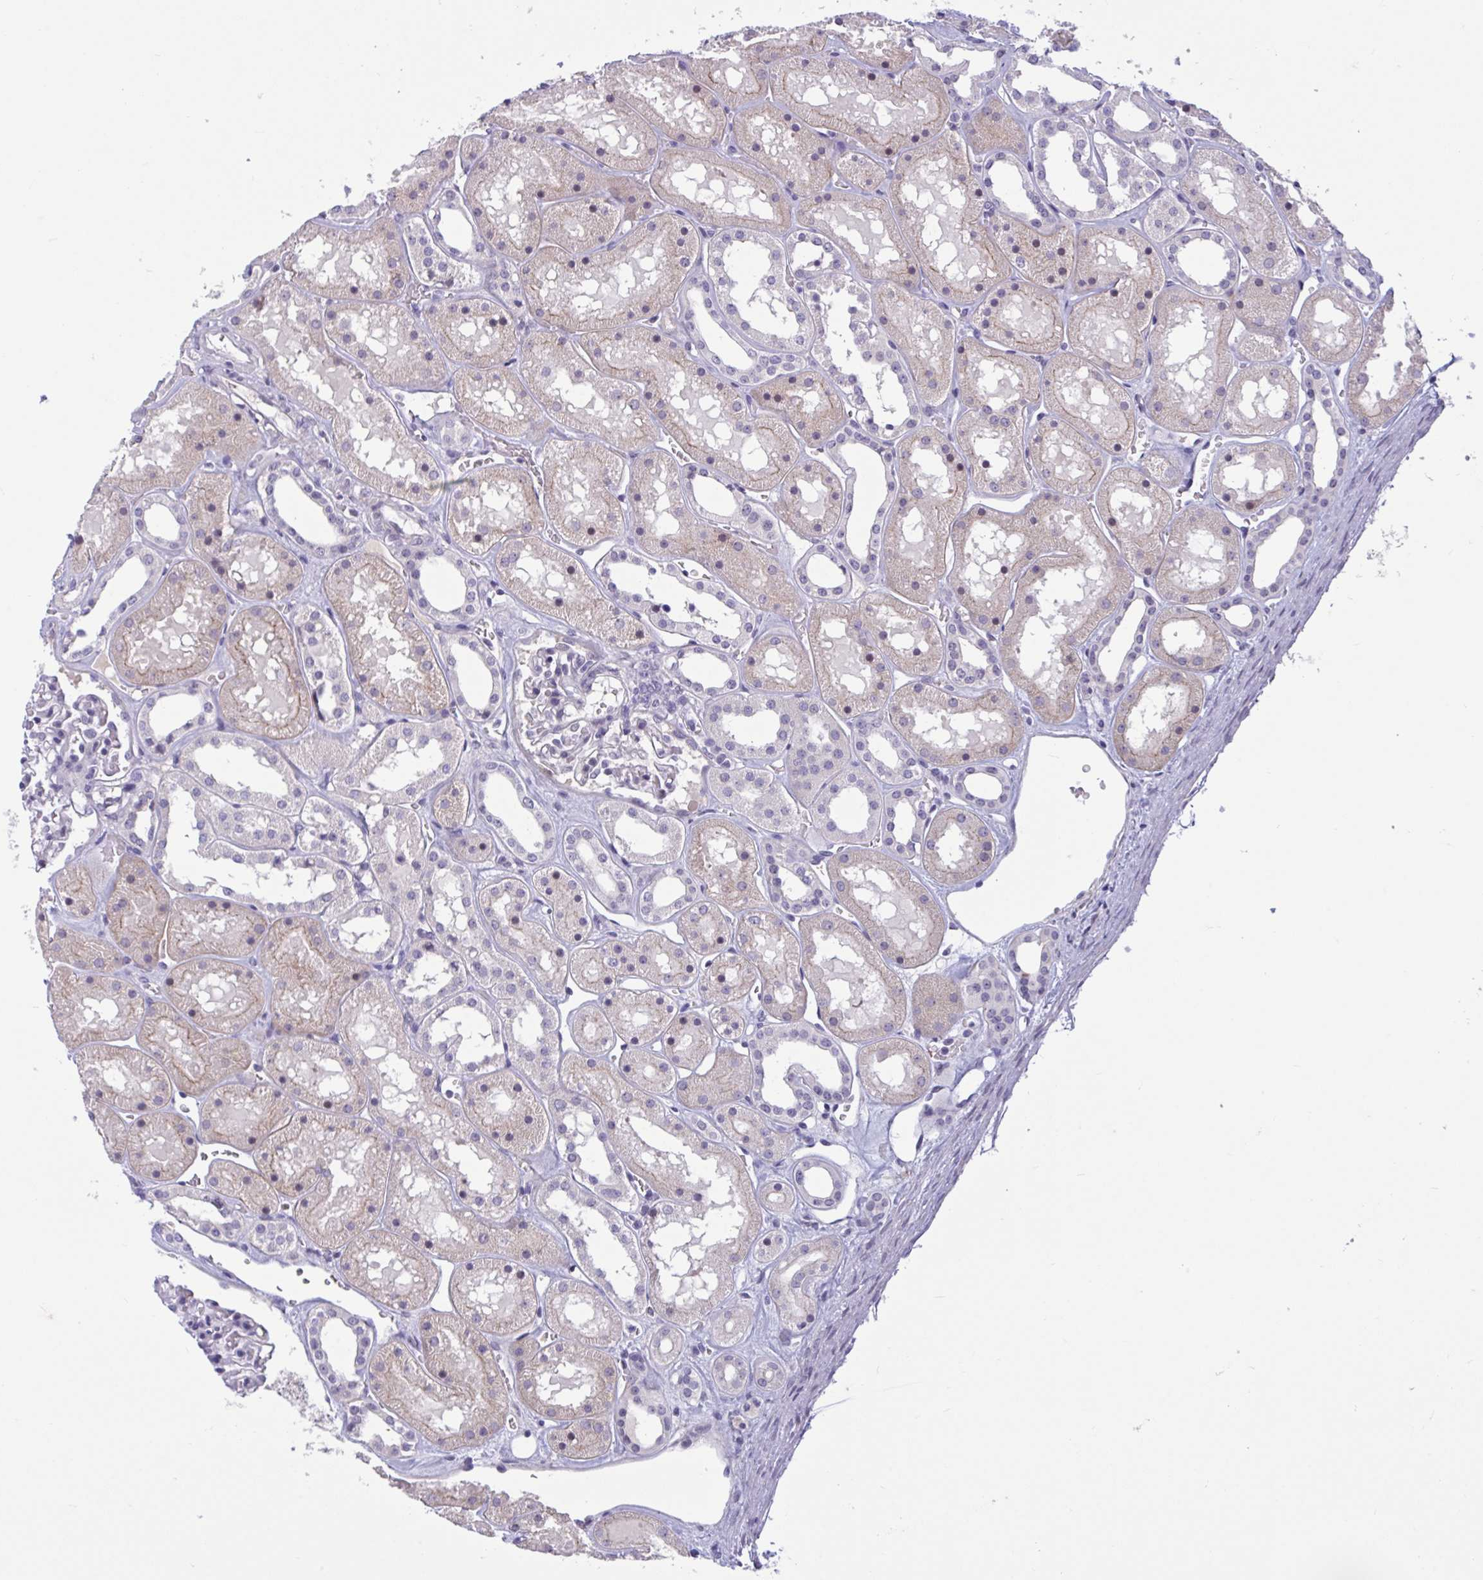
{"staining": {"intensity": "negative", "quantity": "none", "location": "none"}, "tissue": "kidney", "cell_type": "Cells in glomeruli", "image_type": "normal", "snomed": [{"axis": "morphology", "description": "Normal tissue, NOS"}, {"axis": "topography", "description": "Kidney"}], "caption": "Micrograph shows no protein positivity in cells in glomeruli of normal kidney. (Stains: DAB (3,3'-diaminobenzidine) immunohistochemistry with hematoxylin counter stain, Microscopy: brightfield microscopy at high magnification).", "gene": "CNGB3", "patient": {"sex": "female", "age": 41}}